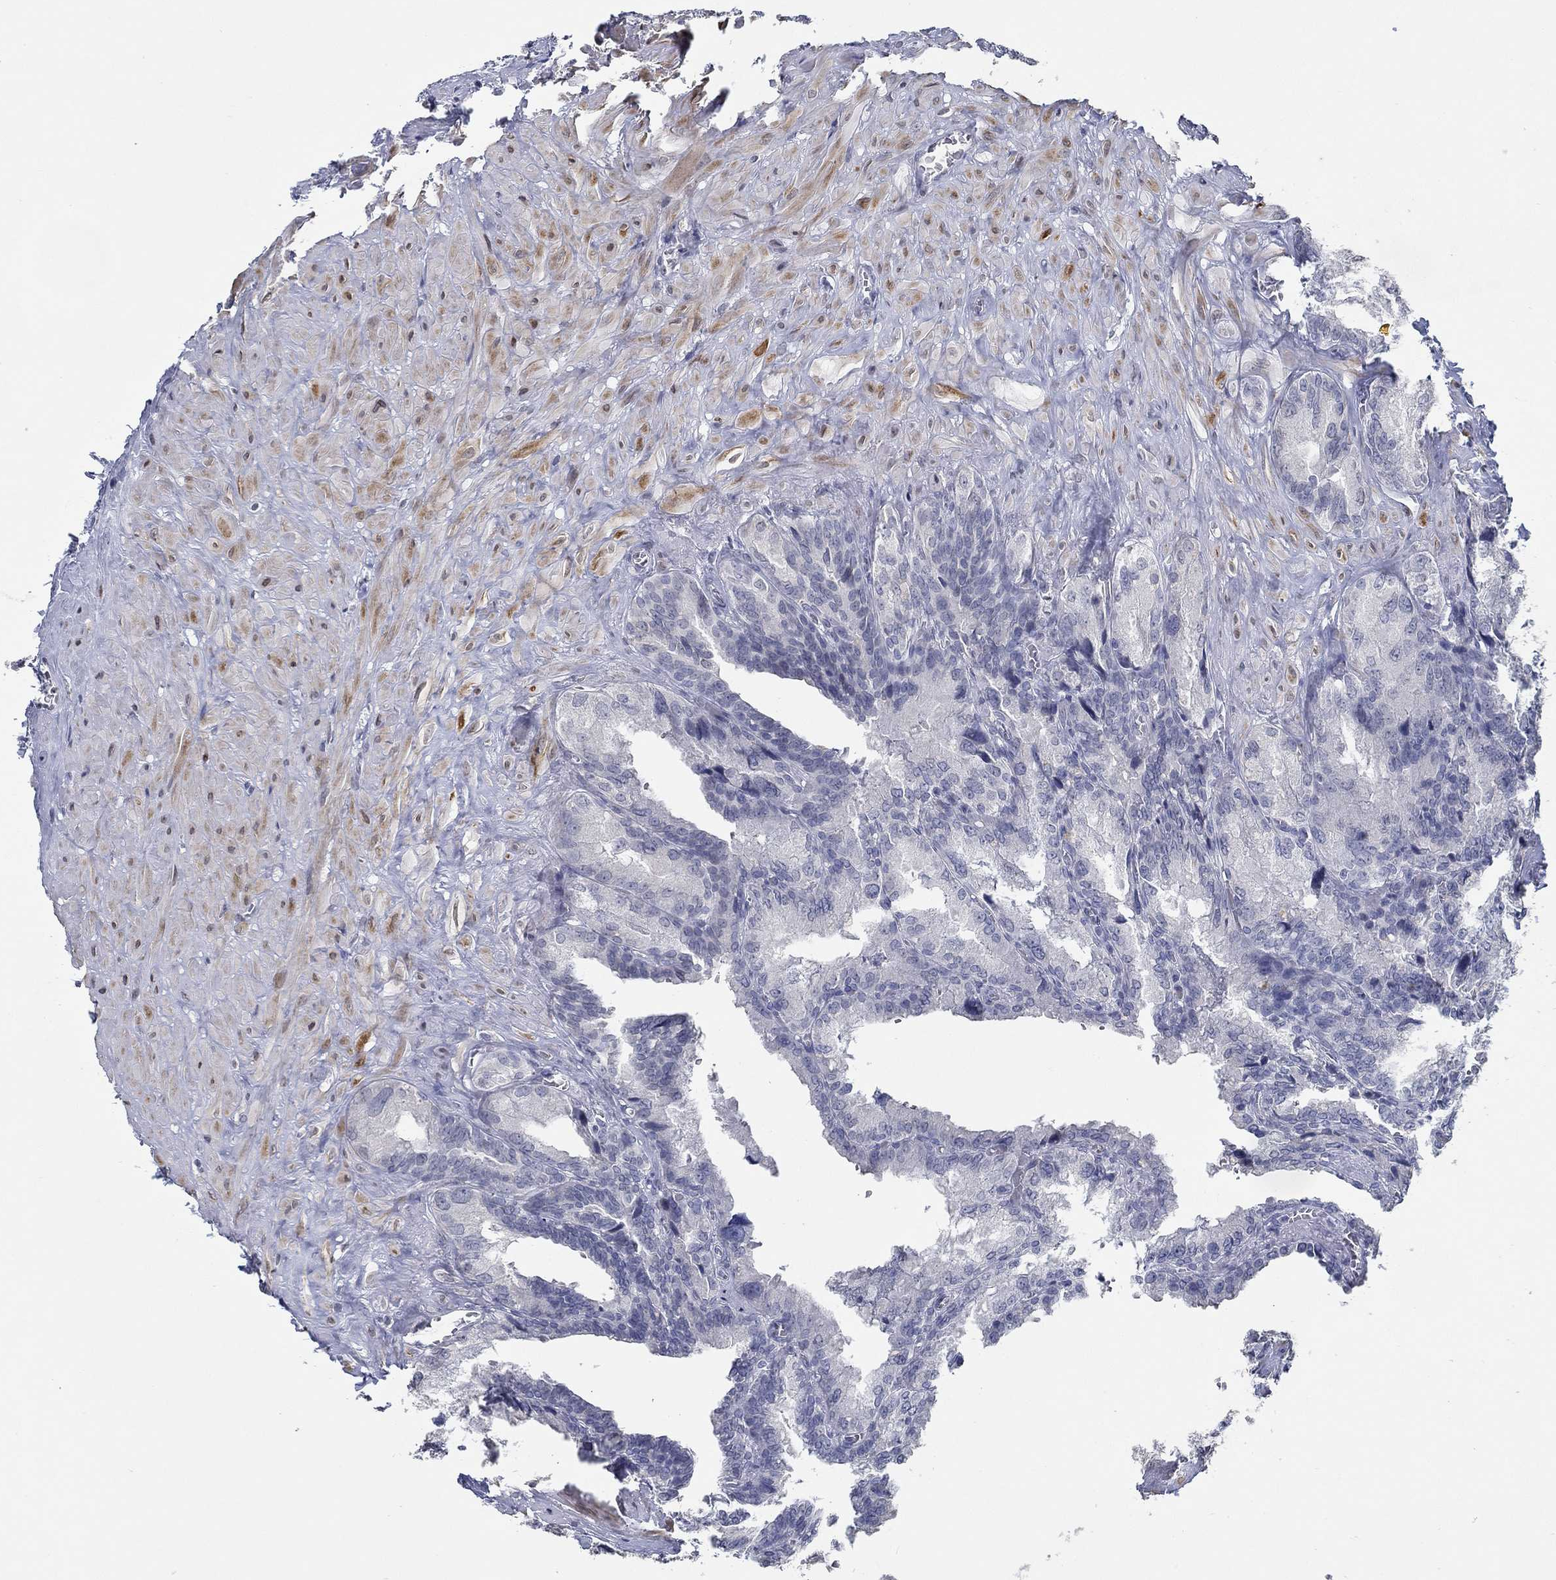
{"staining": {"intensity": "negative", "quantity": "none", "location": "none"}, "tissue": "seminal vesicle", "cell_type": "Glandular cells", "image_type": "normal", "snomed": [{"axis": "morphology", "description": "Normal tissue, NOS"}, {"axis": "topography", "description": "Seminal veicle"}], "caption": "The immunohistochemistry (IHC) photomicrograph has no significant expression in glandular cells of seminal vesicle.", "gene": "NUP155", "patient": {"sex": "male", "age": 72}}